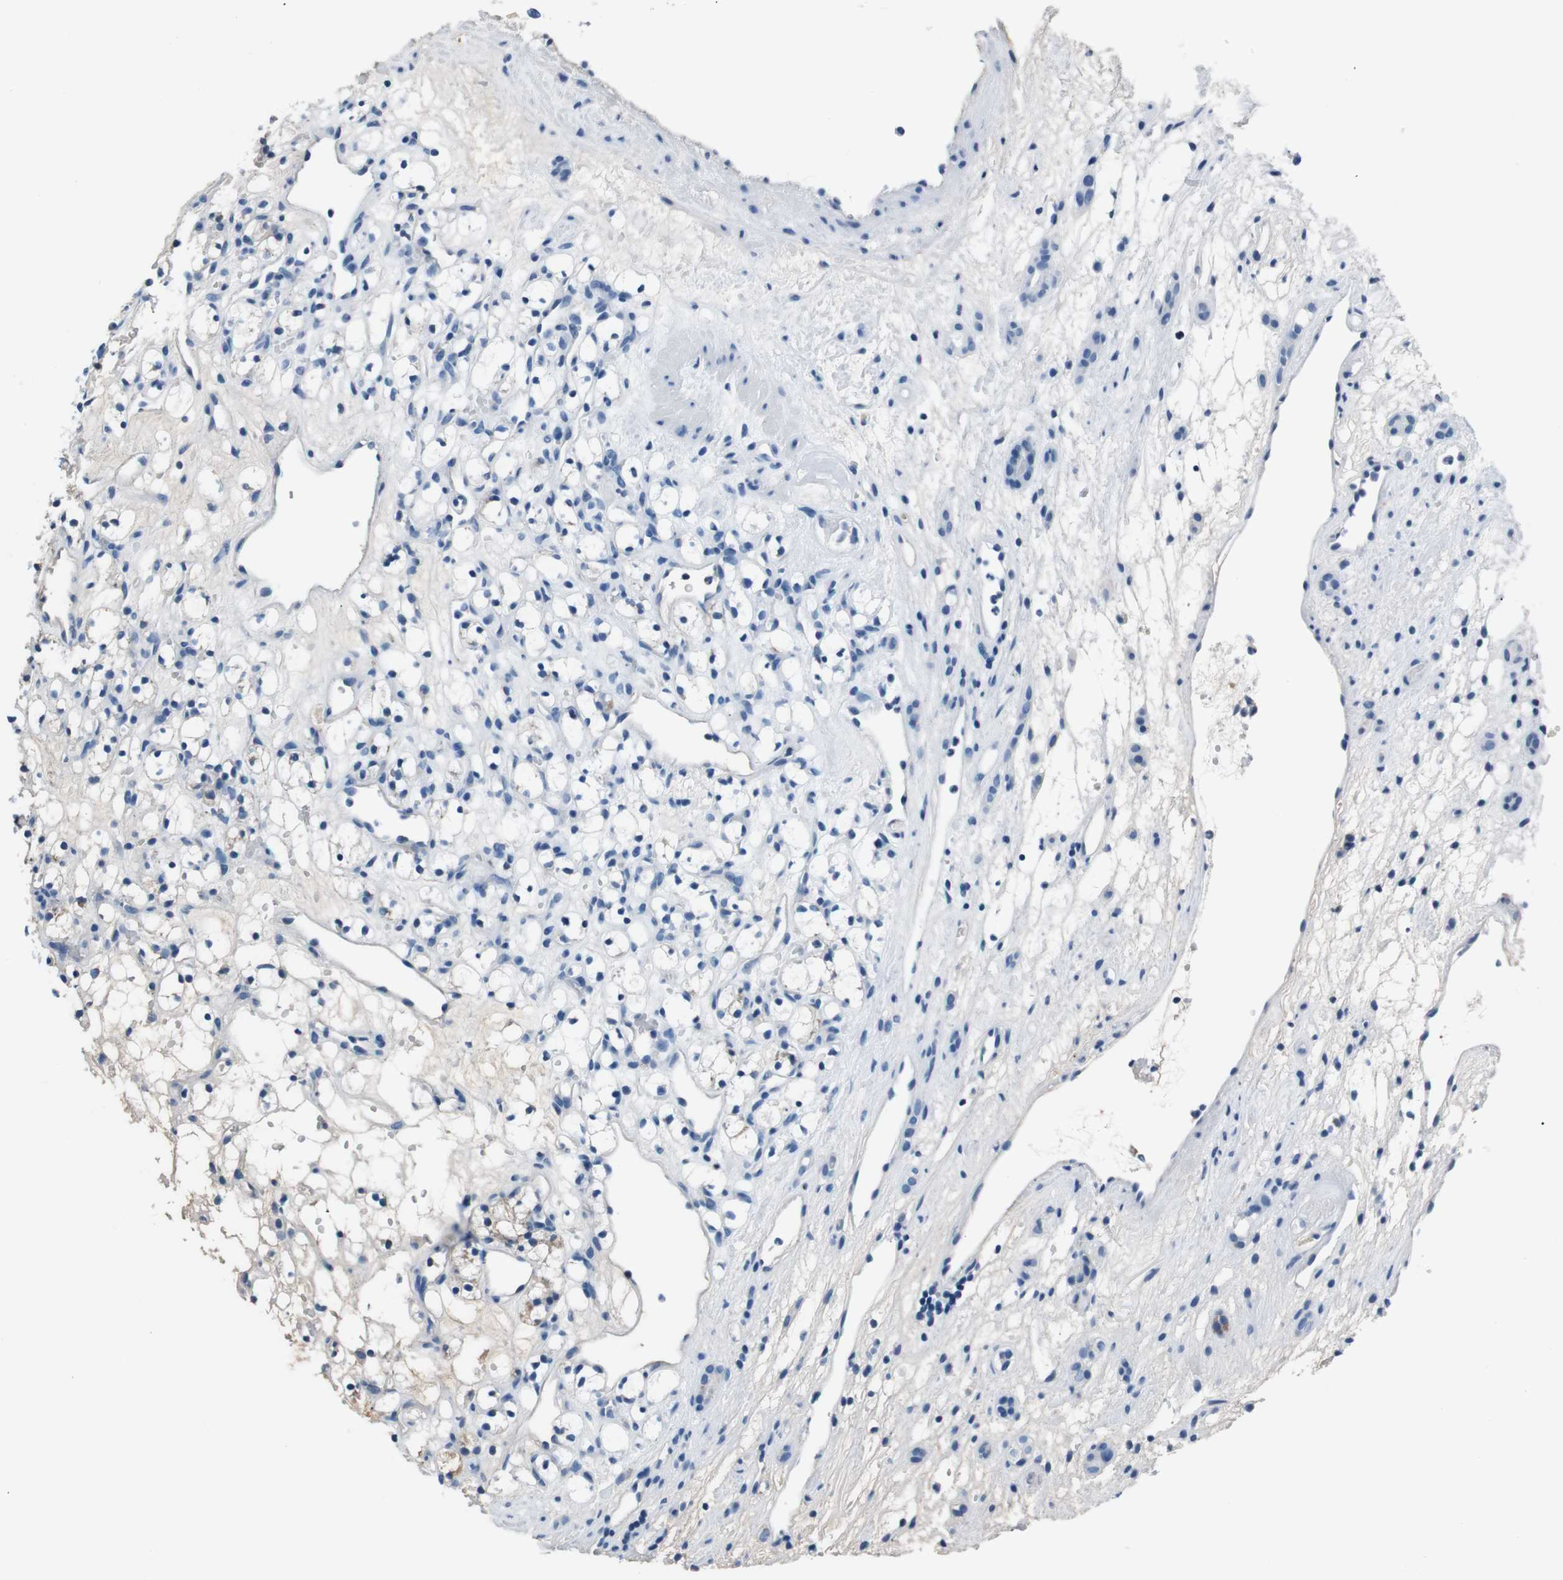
{"staining": {"intensity": "negative", "quantity": "none", "location": "none"}, "tissue": "renal cancer", "cell_type": "Tumor cells", "image_type": "cancer", "snomed": [{"axis": "morphology", "description": "Adenocarcinoma, NOS"}, {"axis": "topography", "description": "Kidney"}], "caption": "This image is of renal cancer stained with IHC to label a protein in brown with the nuclei are counter-stained blue. There is no expression in tumor cells.", "gene": "LEP", "patient": {"sex": "female", "age": 60}}